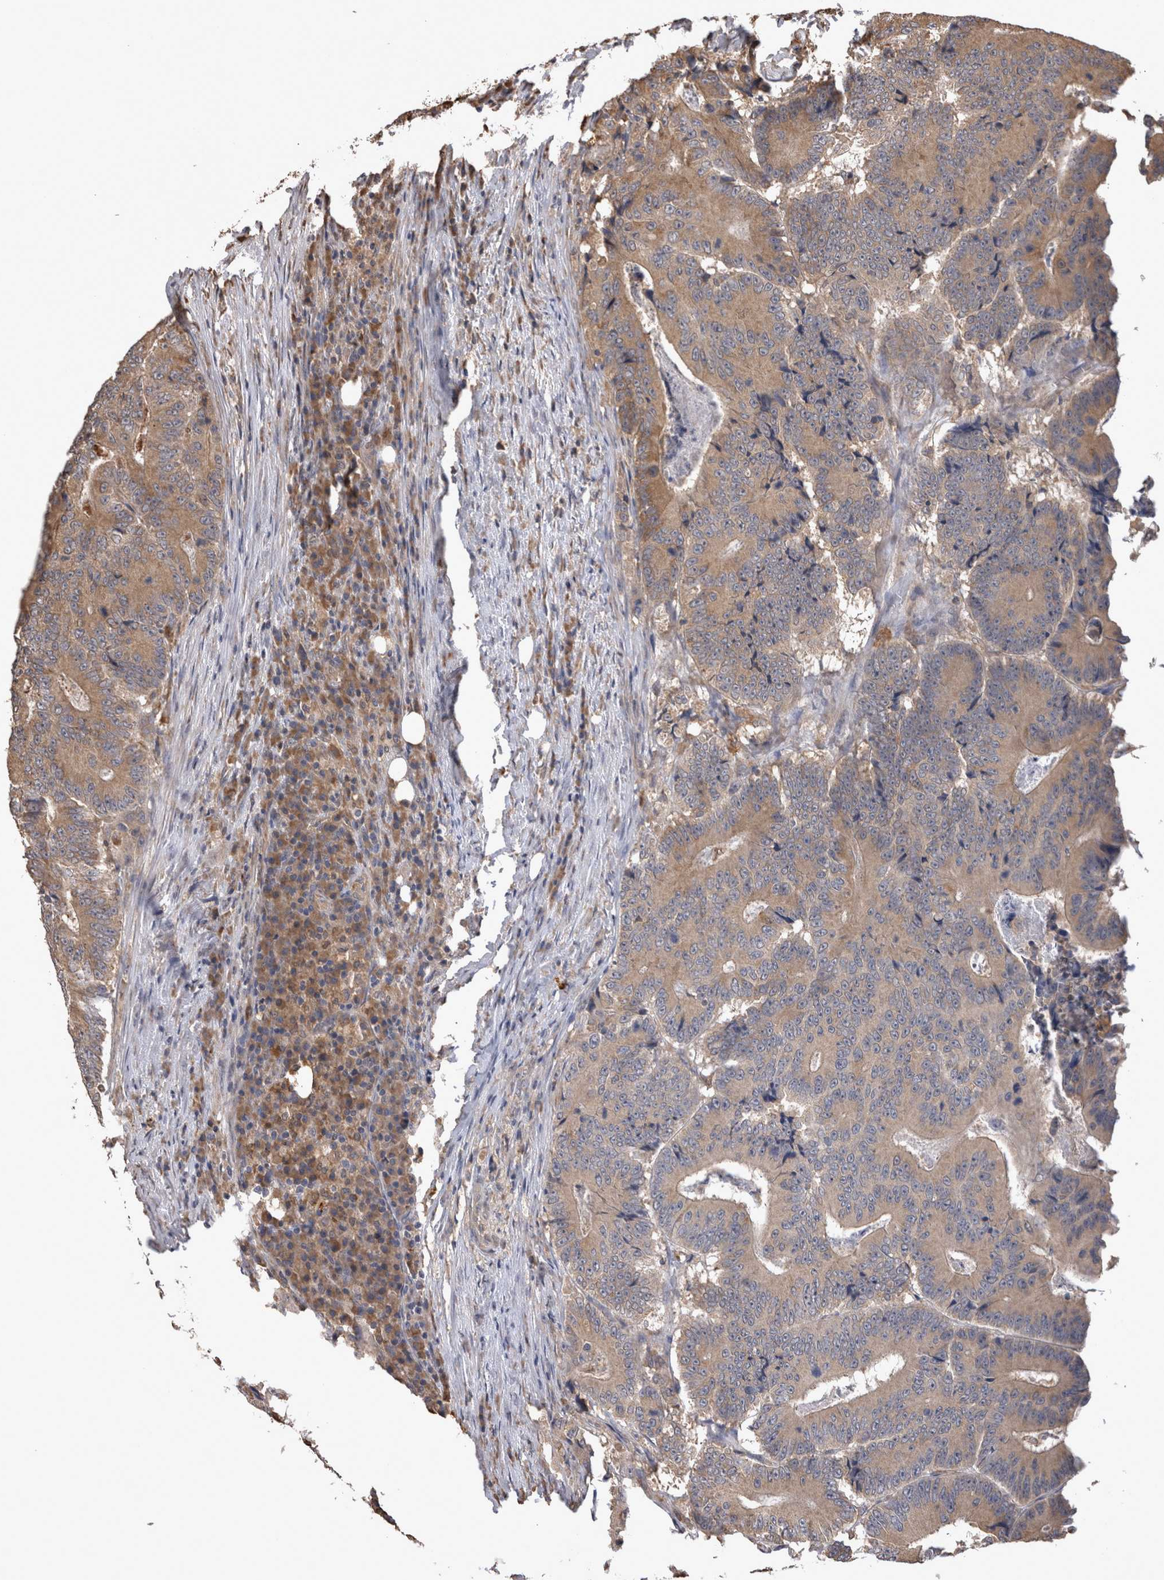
{"staining": {"intensity": "weak", "quantity": ">75%", "location": "cytoplasmic/membranous"}, "tissue": "colorectal cancer", "cell_type": "Tumor cells", "image_type": "cancer", "snomed": [{"axis": "morphology", "description": "Adenocarcinoma, NOS"}, {"axis": "topography", "description": "Colon"}], "caption": "IHC (DAB) staining of human colorectal adenocarcinoma reveals weak cytoplasmic/membranous protein positivity in approximately >75% of tumor cells. (DAB (3,3'-diaminobenzidine) = brown stain, brightfield microscopy at high magnification).", "gene": "TMED7", "patient": {"sex": "male", "age": 83}}